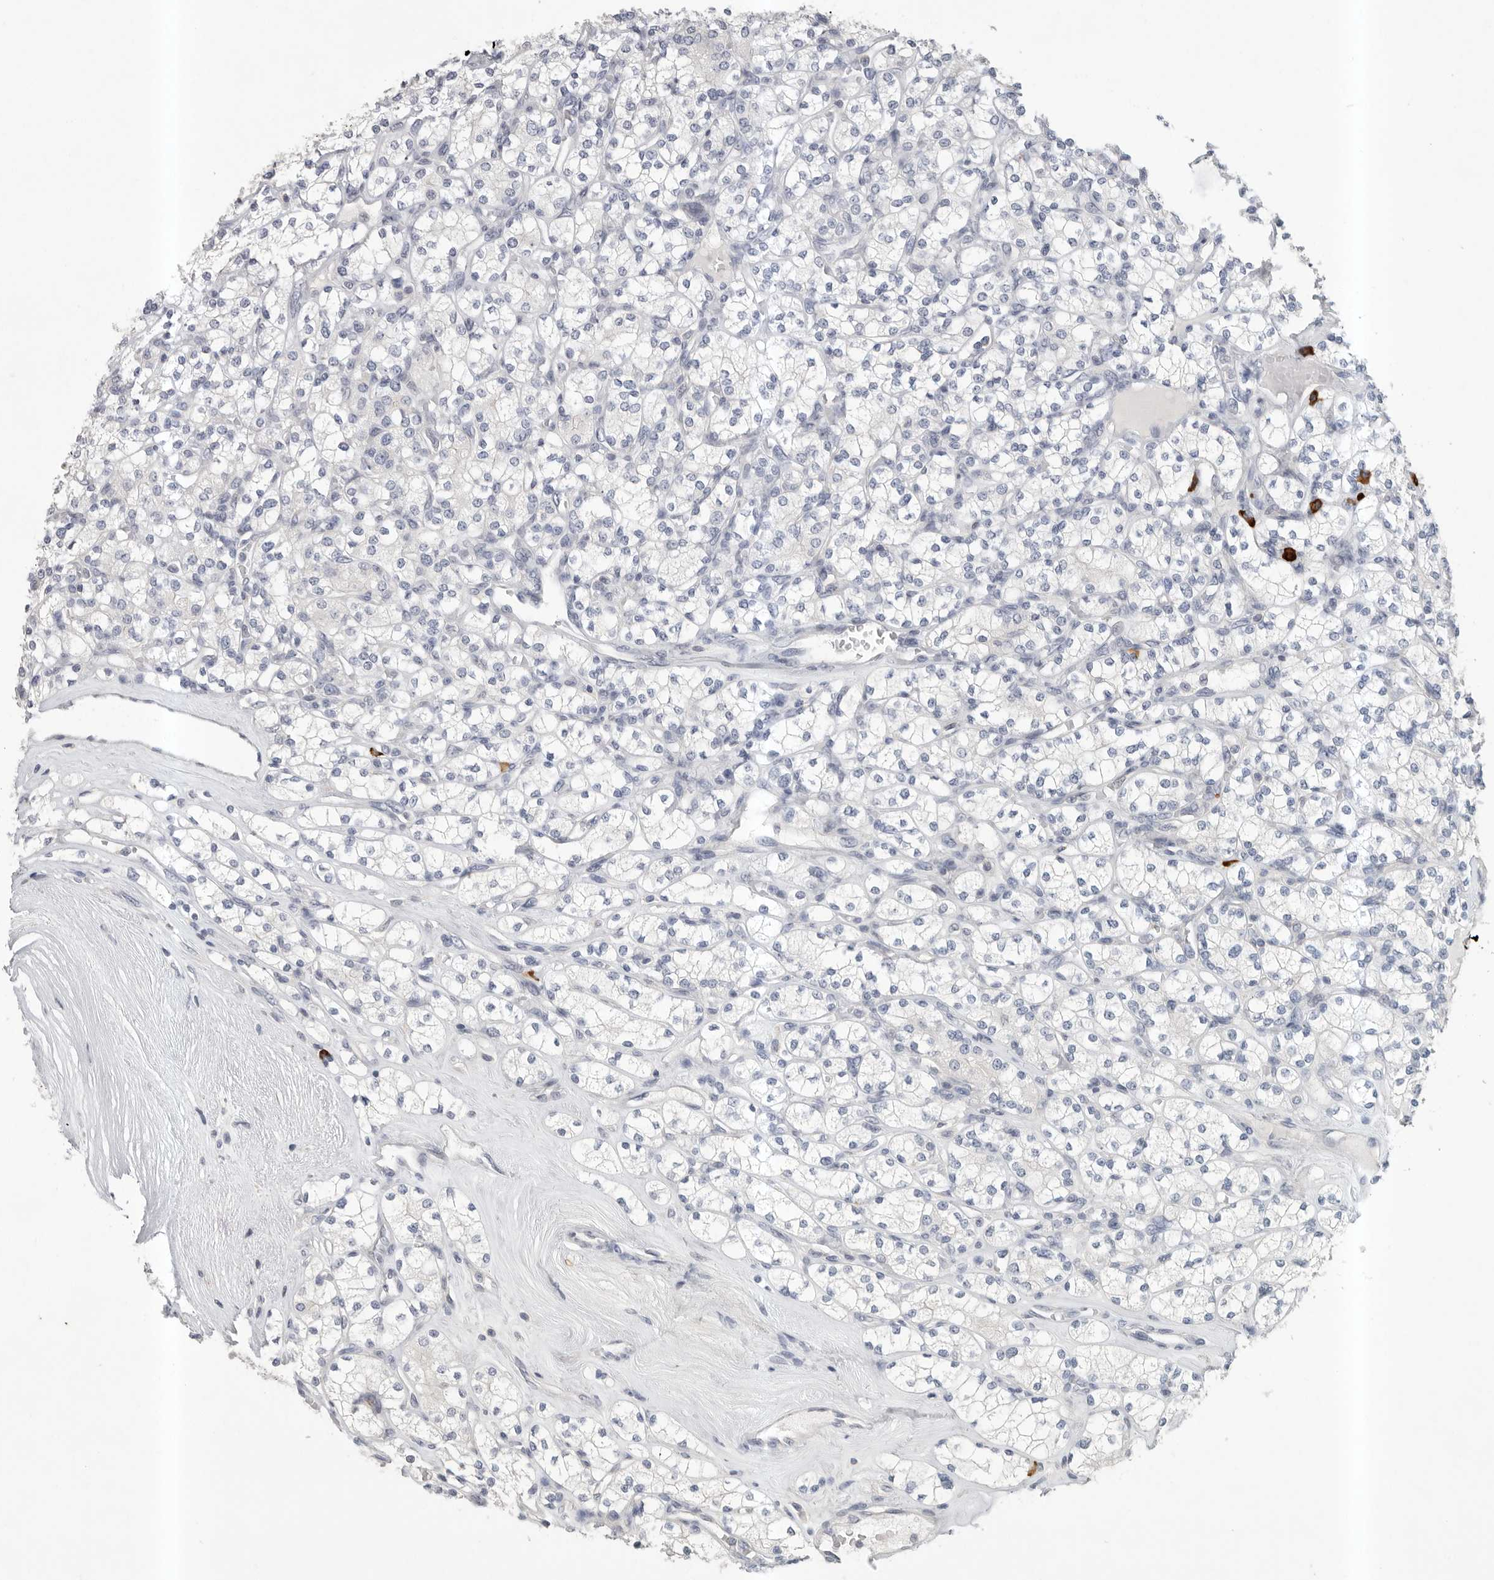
{"staining": {"intensity": "negative", "quantity": "none", "location": "none"}, "tissue": "renal cancer", "cell_type": "Tumor cells", "image_type": "cancer", "snomed": [{"axis": "morphology", "description": "Adenocarcinoma, NOS"}, {"axis": "topography", "description": "Kidney"}], "caption": "Immunohistochemical staining of renal adenocarcinoma shows no significant staining in tumor cells. The staining is performed using DAB brown chromogen with nuclei counter-stained in using hematoxylin.", "gene": "TMEM69", "patient": {"sex": "male", "age": 77}}